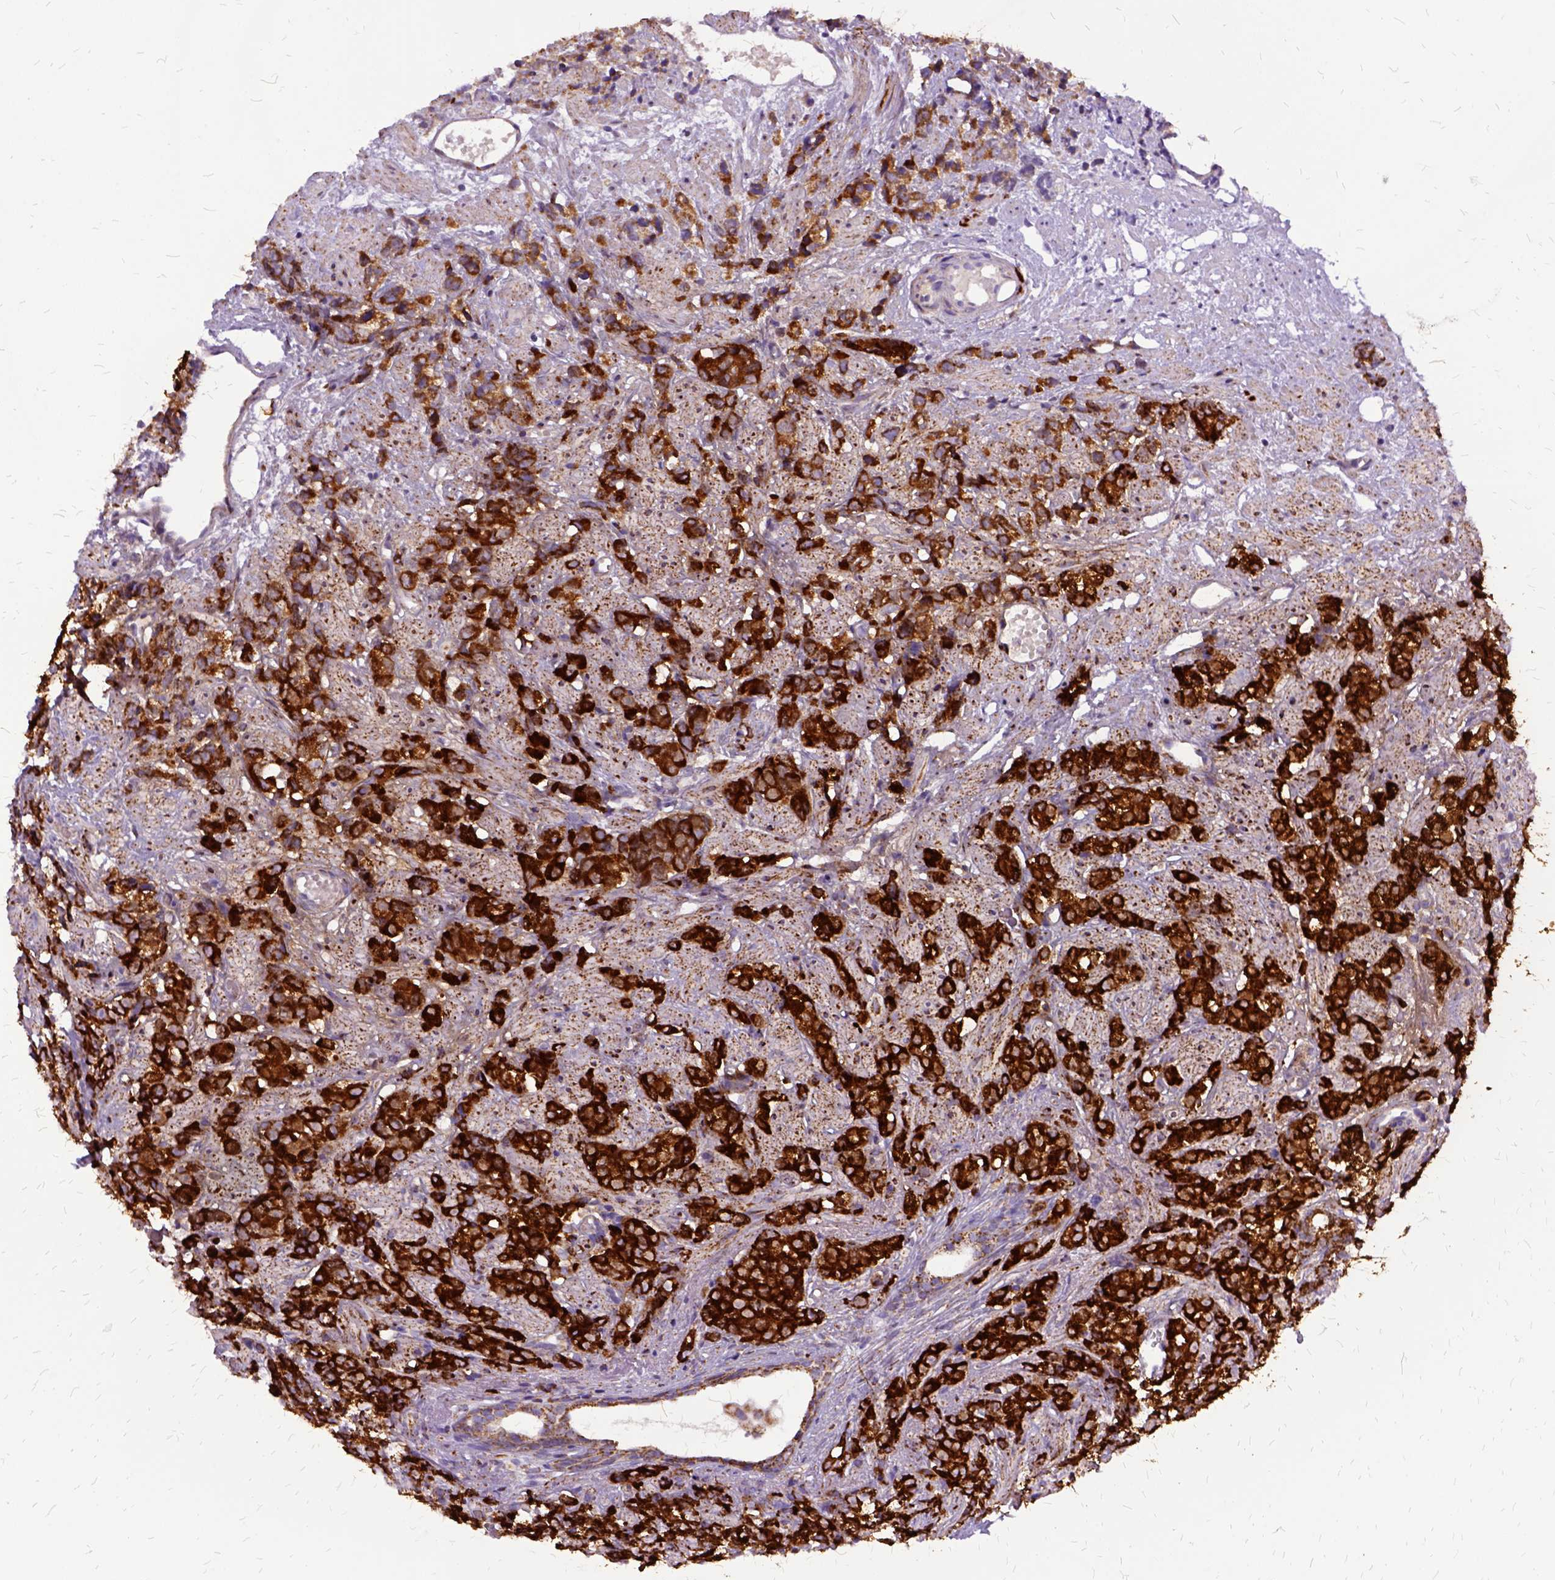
{"staining": {"intensity": "strong", "quantity": ">75%", "location": "cytoplasmic/membranous"}, "tissue": "prostate cancer", "cell_type": "Tumor cells", "image_type": "cancer", "snomed": [{"axis": "morphology", "description": "Adenocarcinoma, High grade"}, {"axis": "topography", "description": "Prostate"}], "caption": "Immunohistochemistry of prostate high-grade adenocarcinoma shows high levels of strong cytoplasmic/membranous positivity in about >75% of tumor cells. The staining was performed using DAB (3,3'-diaminobenzidine), with brown indicating positive protein expression. Nuclei are stained blue with hematoxylin.", "gene": "OXCT1", "patient": {"sex": "male", "age": 81}}